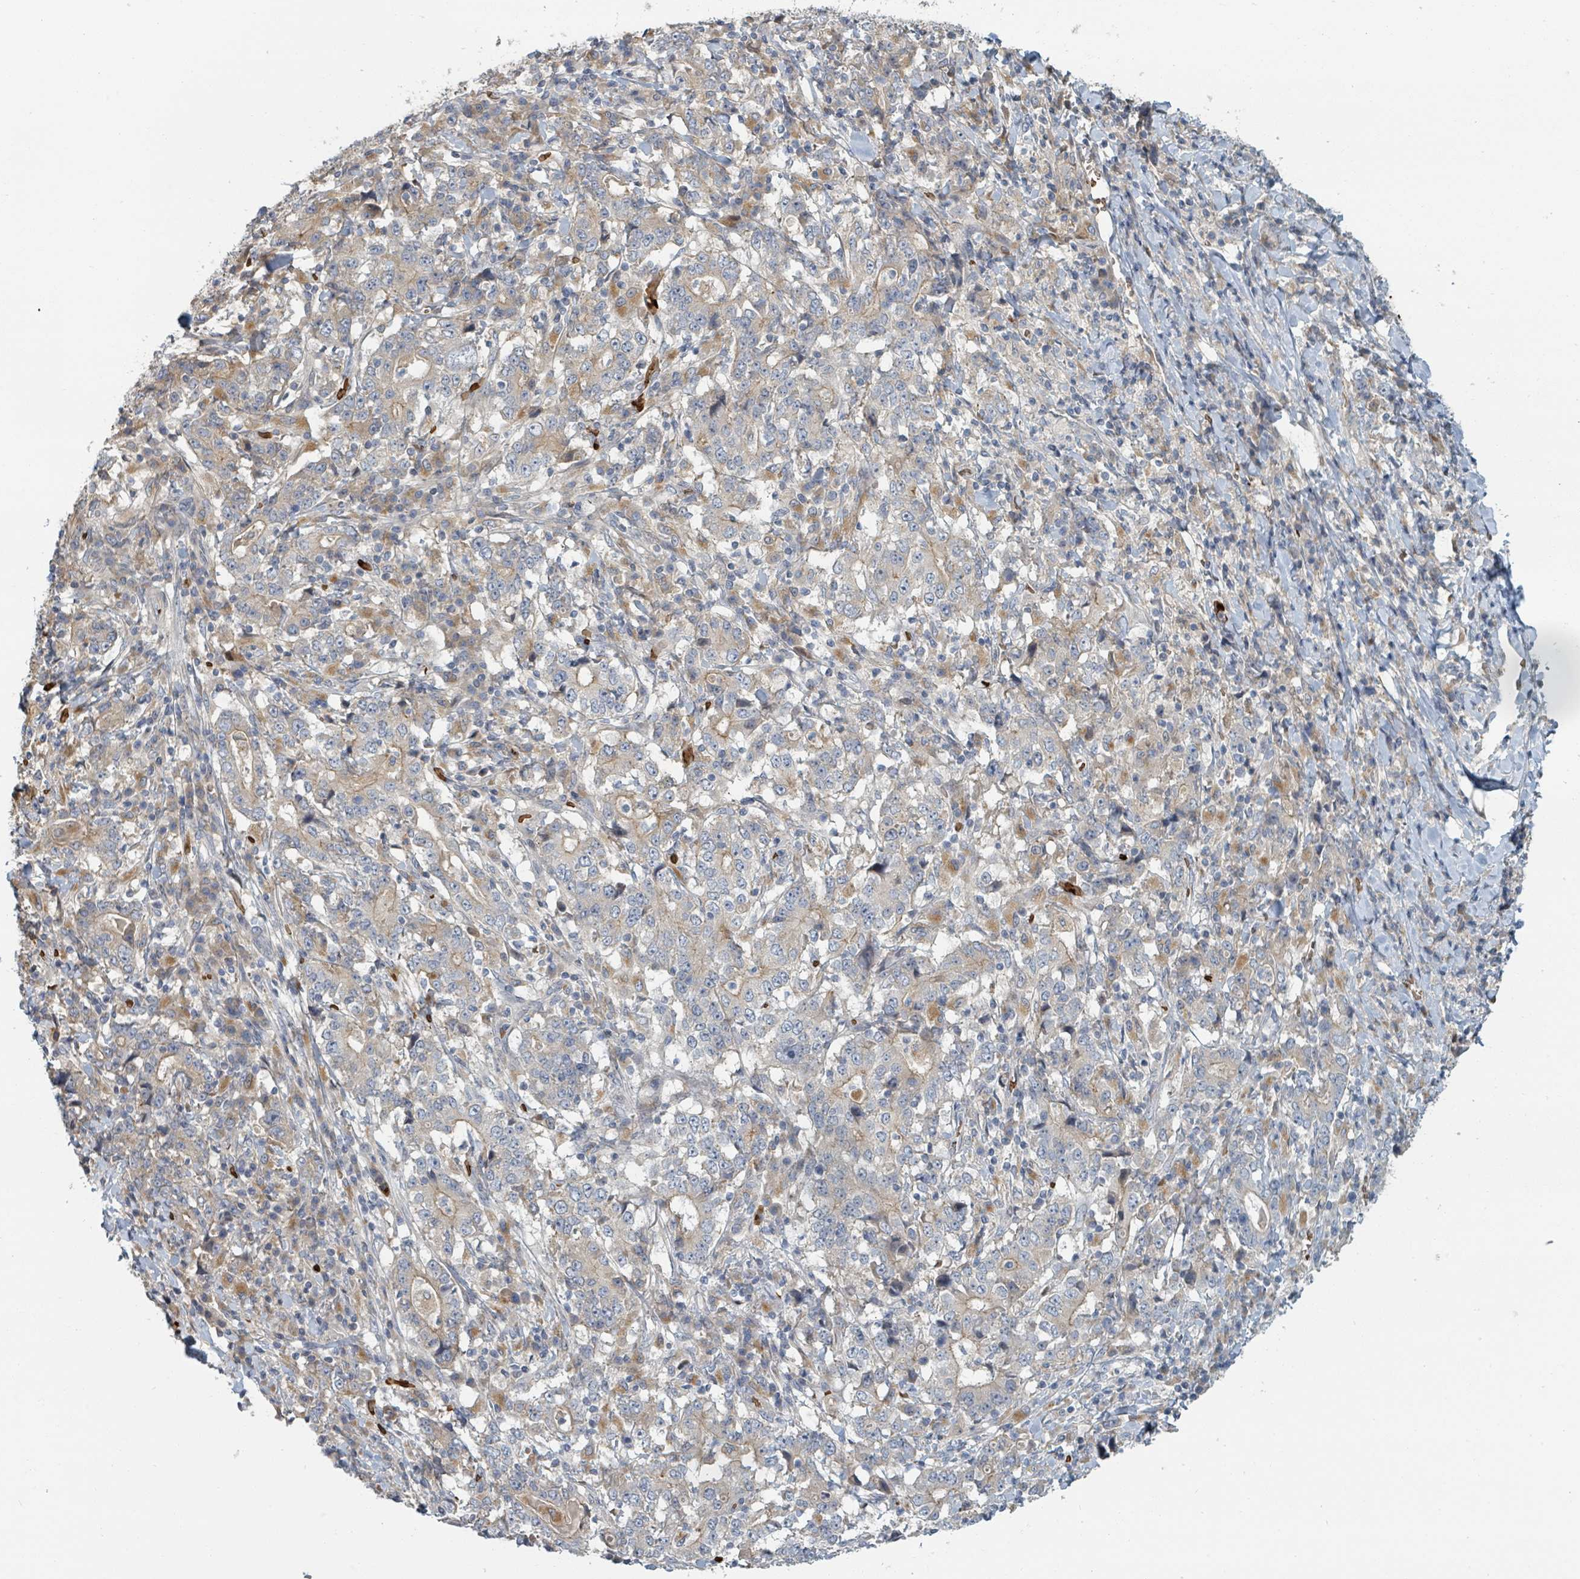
{"staining": {"intensity": "negative", "quantity": "none", "location": "none"}, "tissue": "stomach cancer", "cell_type": "Tumor cells", "image_type": "cancer", "snomed": [{"axis": "morphology", "description": "Normal tissue, NOS"}, {"axis": "morphology", "description": "Adenocarcinoma, NOS"}, {"axis": "topography", "description": "Stomach, upper"}, {"axis": "topography", "description": "Stomach"}], "caption": "Stomach cancer stained for a protein using immunohistochemistry demonstrates no positivity tumor cells.", "gene": "TRPC4AP", "patient": {"sex": "male", "age": 59}}